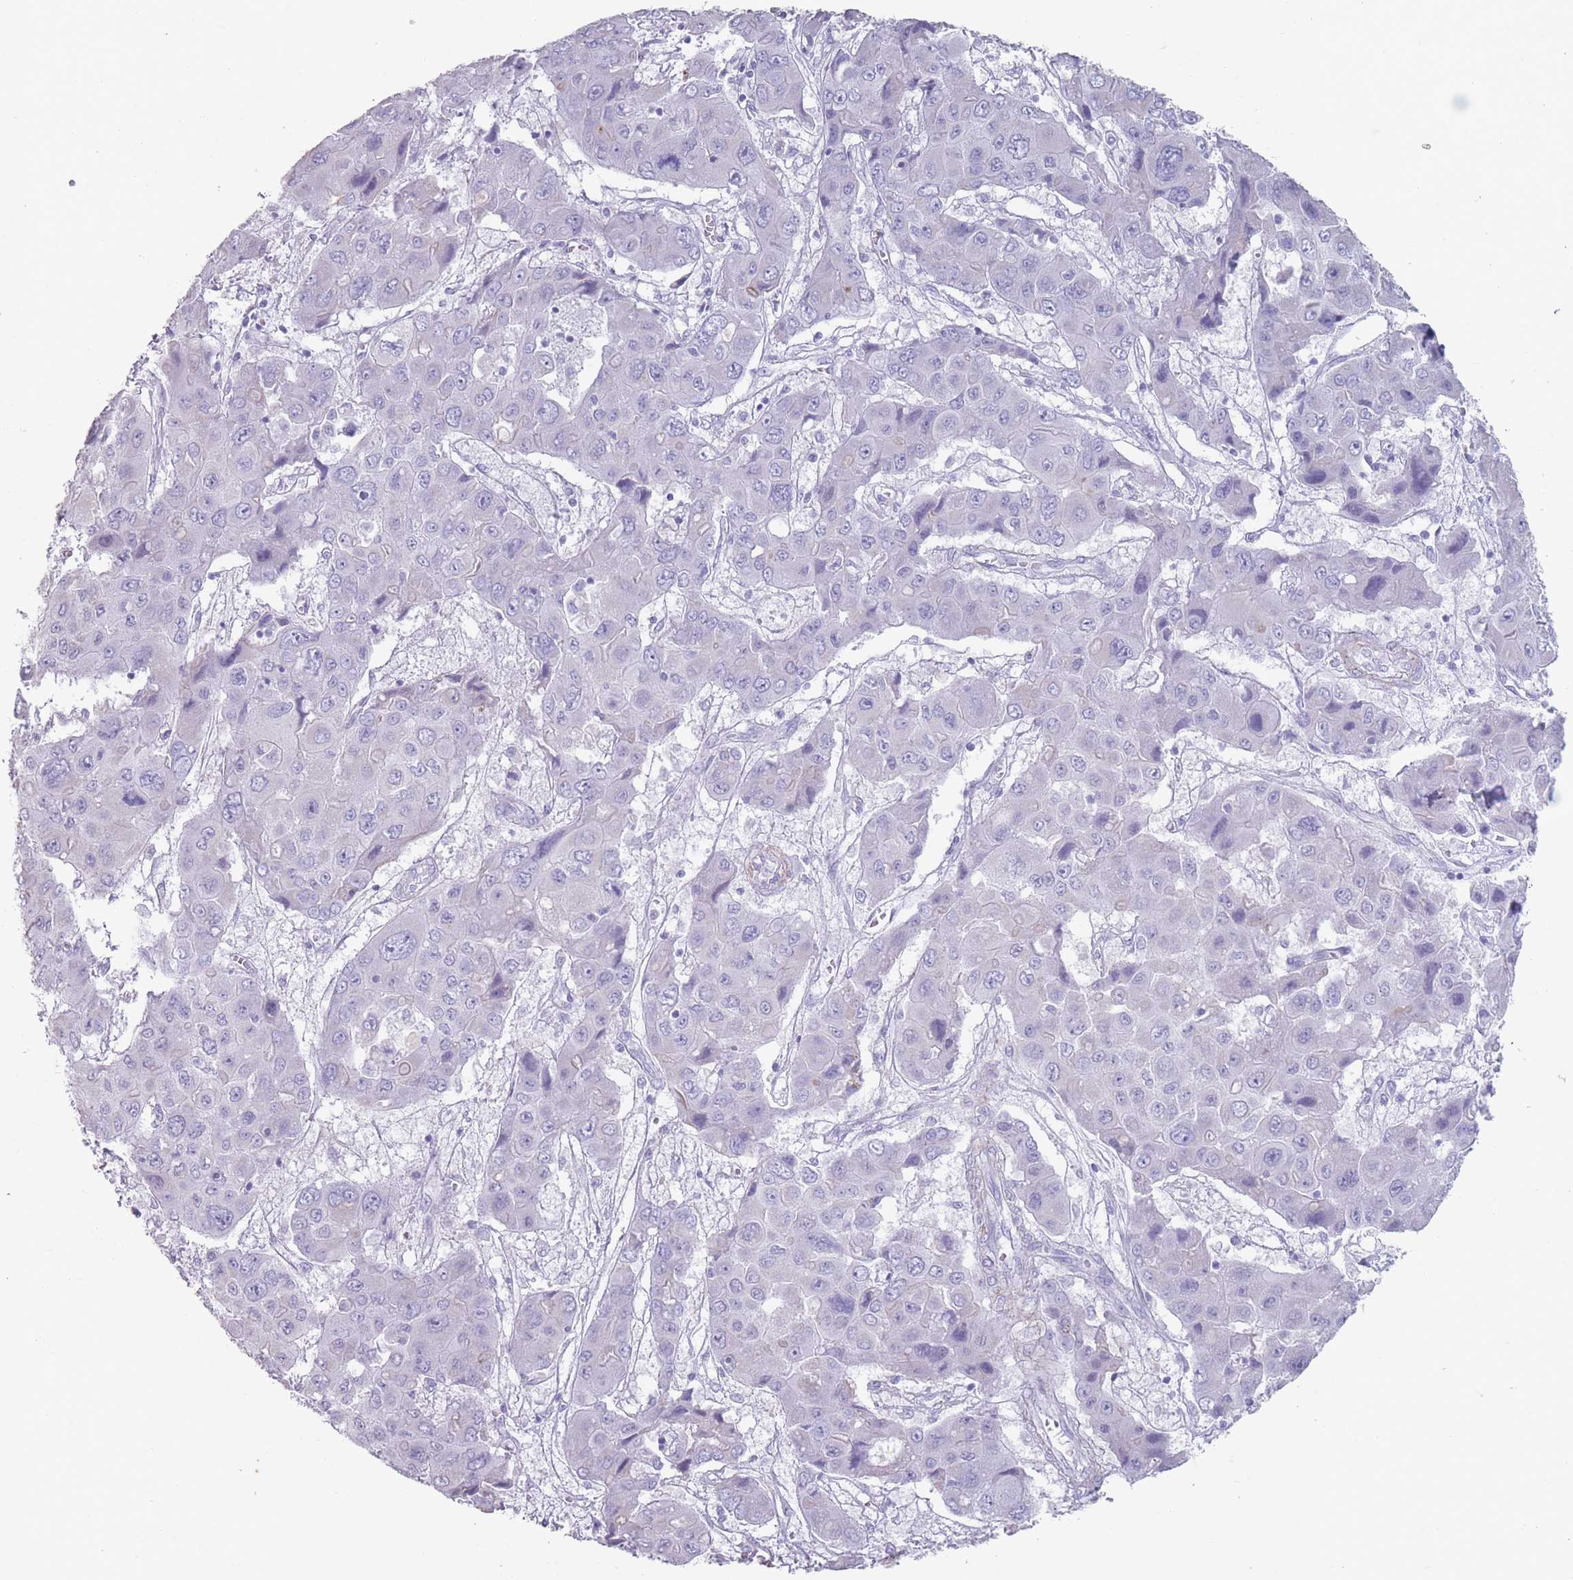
{"staining": {"intensity": "negative", "quantity": "none", "location": "none"}, "tissue": "liver cancer", "cell_type": "Tumor cells", "image_type": "cancer", "snomed": [{"axis": "morphology", "description": "Cholangiocarcinoma"}, {"axis": "topography", "description": "Liver"}], "caption": "An immunohistochemistry histopathology image of liver cancer (cholangiocarcinoma) is shown. There is no staining in tumor cells of liver cancer (cholangiocarcinoma).", "gene": "RHBG", "patient": {"sex": "male", "age": 67}}